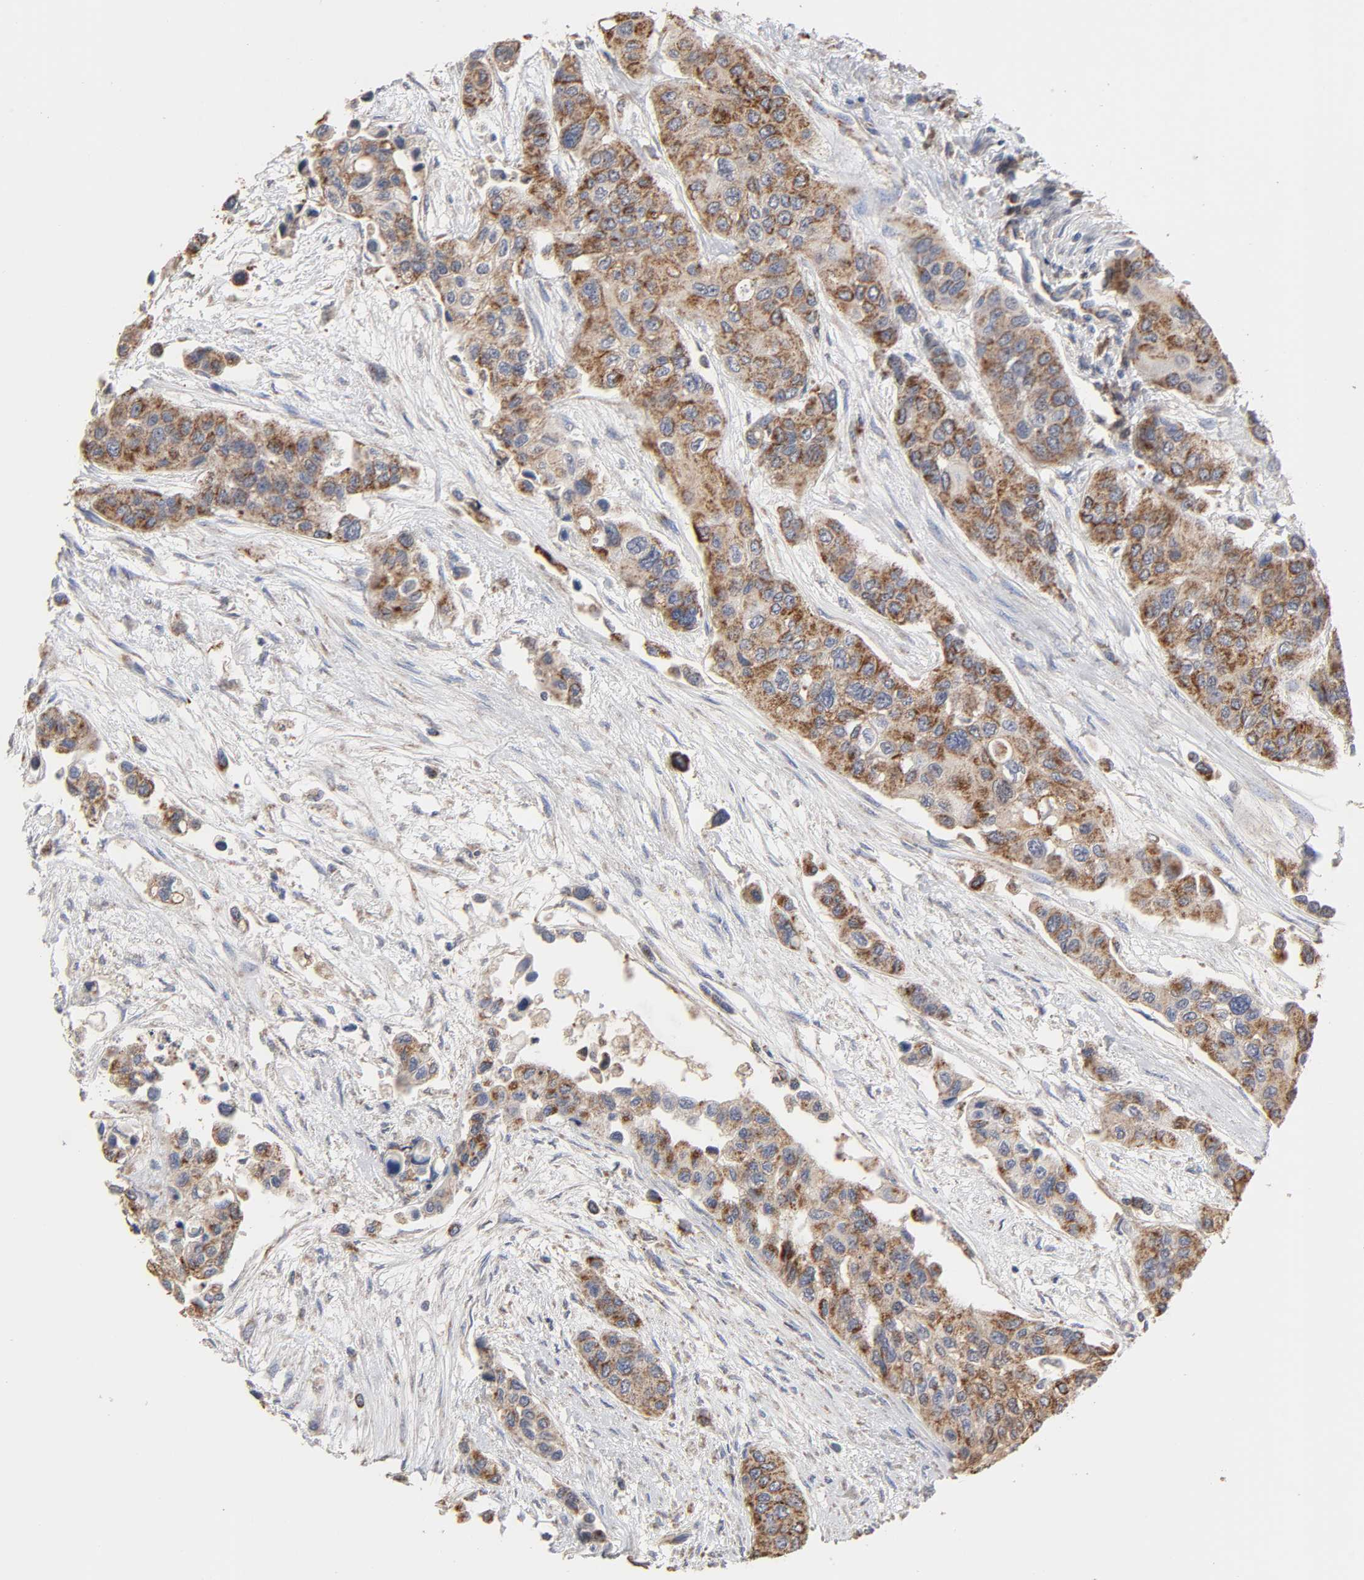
{"staining": {"intensity": "moderate", "quantity": ">75%", "location": "cytoplasmic/membranous"}, "tissue": "urothelial cancer", "cell_type": "Tumor cells", "image_type": "cancer", "snomed": [{"axis": "morphology", "description": "Urothelial carcinoma, High grade"}, {"axis": "topography", "description": "Urinary bladder"}], "caption": "An immunohistochemistry micrograph of tumor tissue is shown. Protein staining in brown shows moderate cytoplasmic/membranous positivity in high-grade urothelial carcinoma within tumor cells.", "gene": "CYCS", "patient": {"sex": "female", "age": 56}}